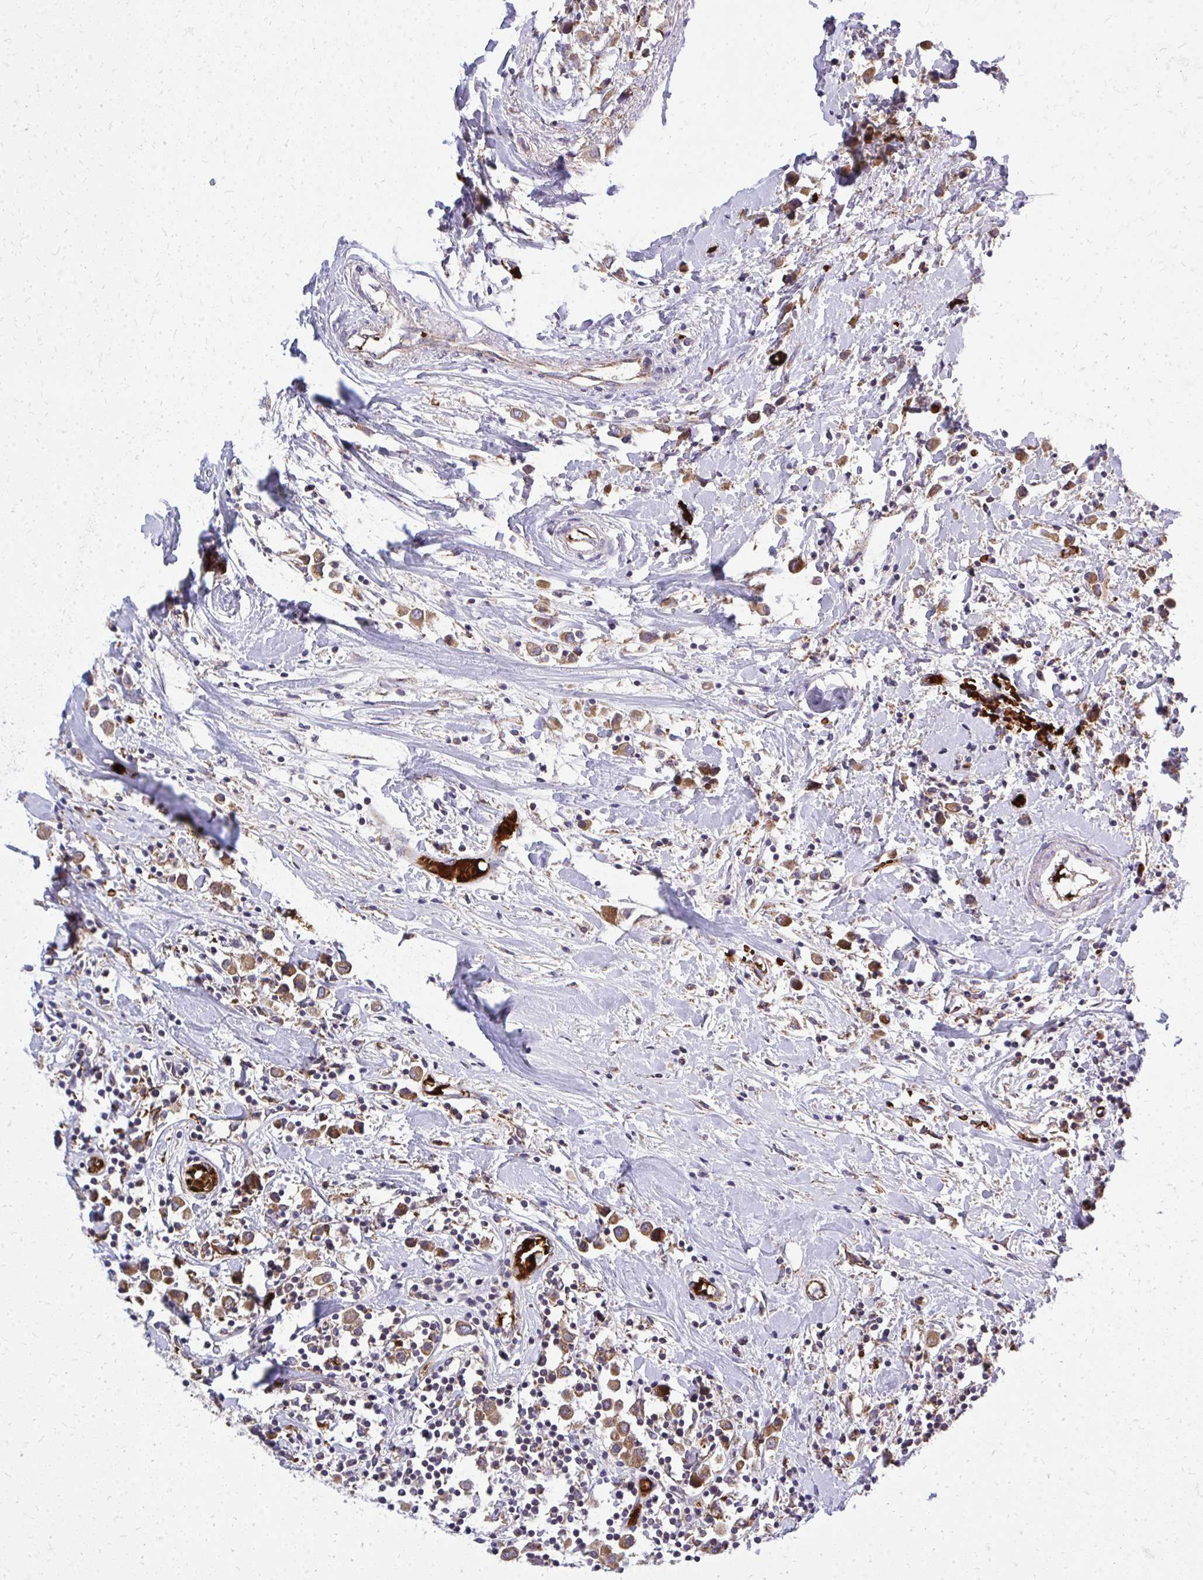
{"staining": {"intensity": "moderate", "quantity": ">75%", "location": "cytoplasmic/membranous"}, "tissue": "breast cancer", "cell_type": "Tumor cells", "image_type": "cancer", "snomed": [{"axis": "morphology", "description": "Duct carcinoma"}, {"axis": "topography", "description": "Breast"}], "caption": "A histopathology image of human breast intraductal carcinoma stained for a protein displays moderate cytoplasmic/membranous brown staining in tumor cells.", "gene": "PDK4", "patient": {"sex": "female", "age": 61}}